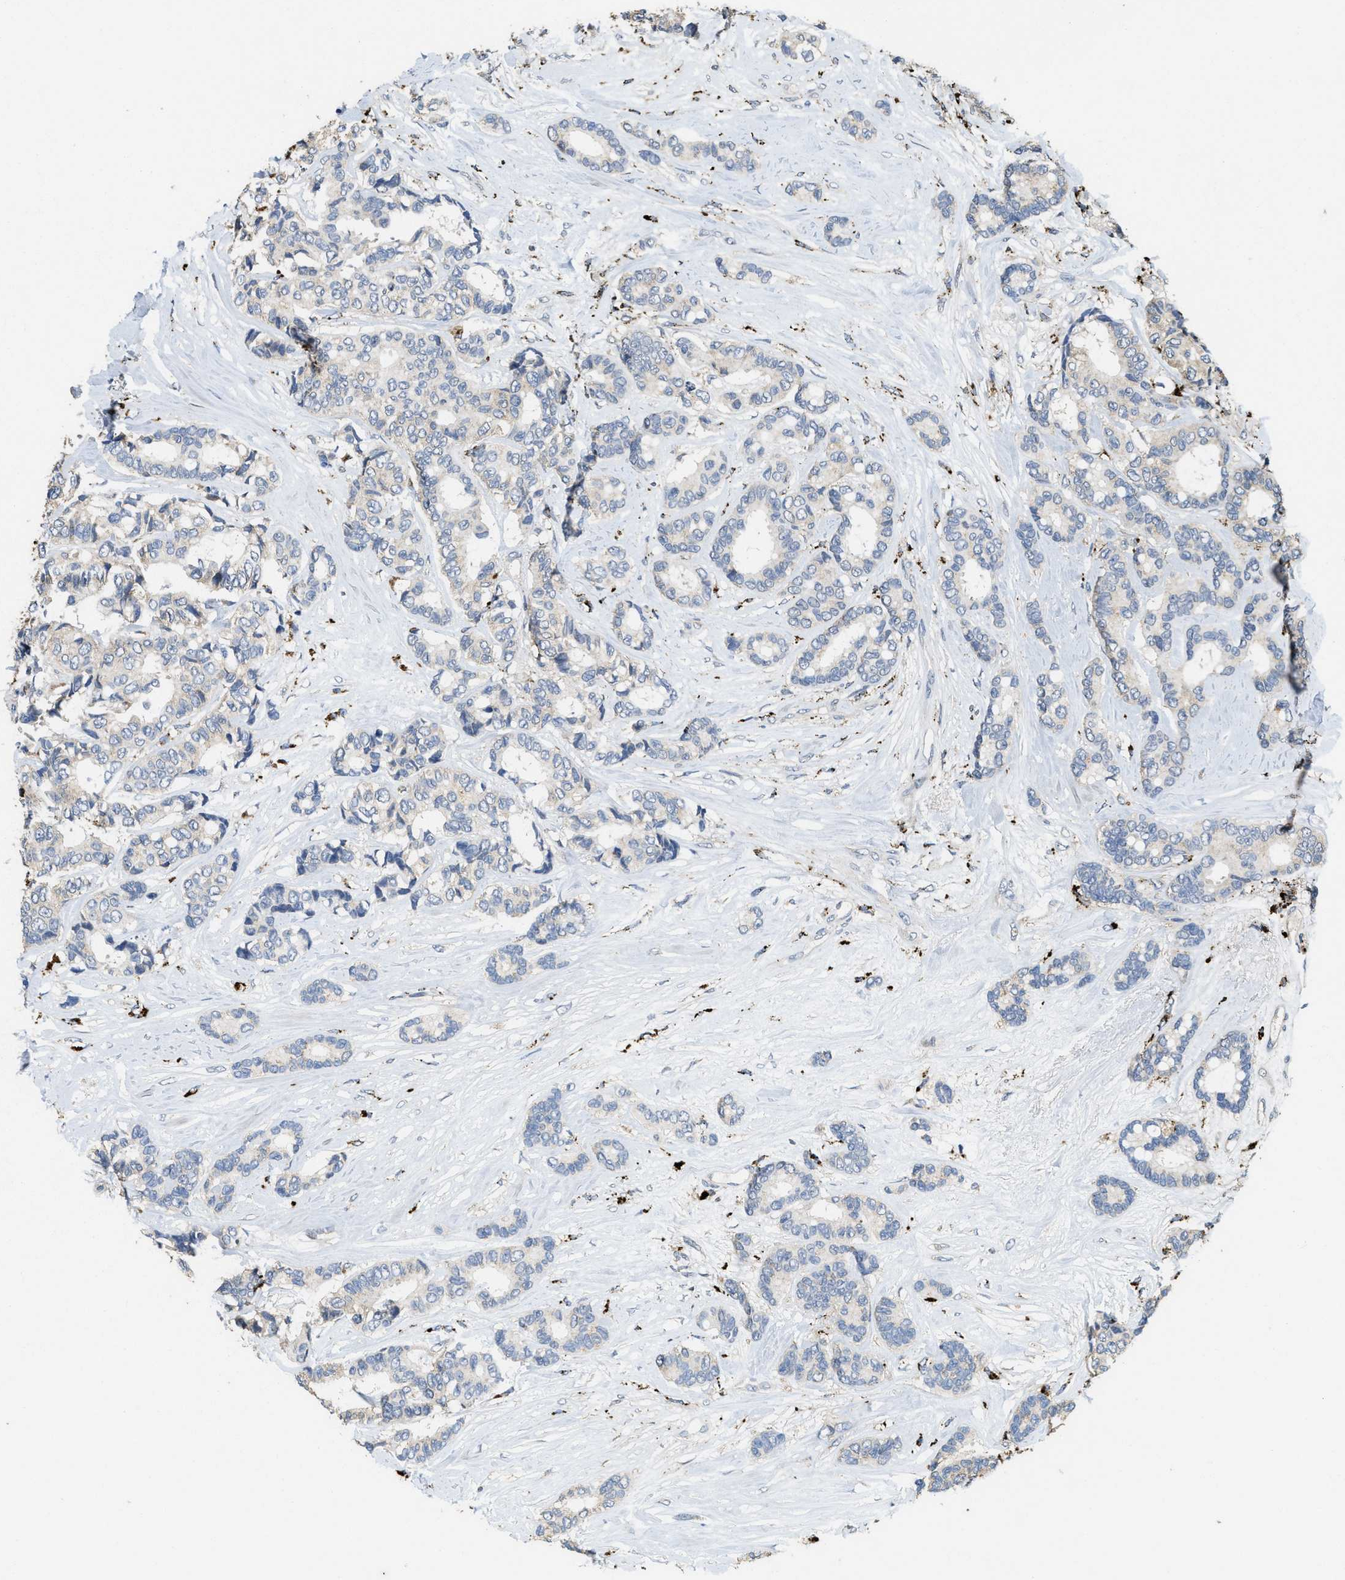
{"staining": {"intensity": "weak", "quantity": "<25%", "location": "cytoplasmic/membranous"}, "tissue": "breast cancer", "cell_type": "Tumor cells", "image_type": "cancer", "snomed": [{"axis": "morphology", "description": "Duct carcinoma"}, {"axis": "topography", "description": "Breast"}], "caption": "There is no significant positivity in tumor cells of breast cancer.", "gene": "BMPR2", "patient": {"sex": "female", "age": 87}}